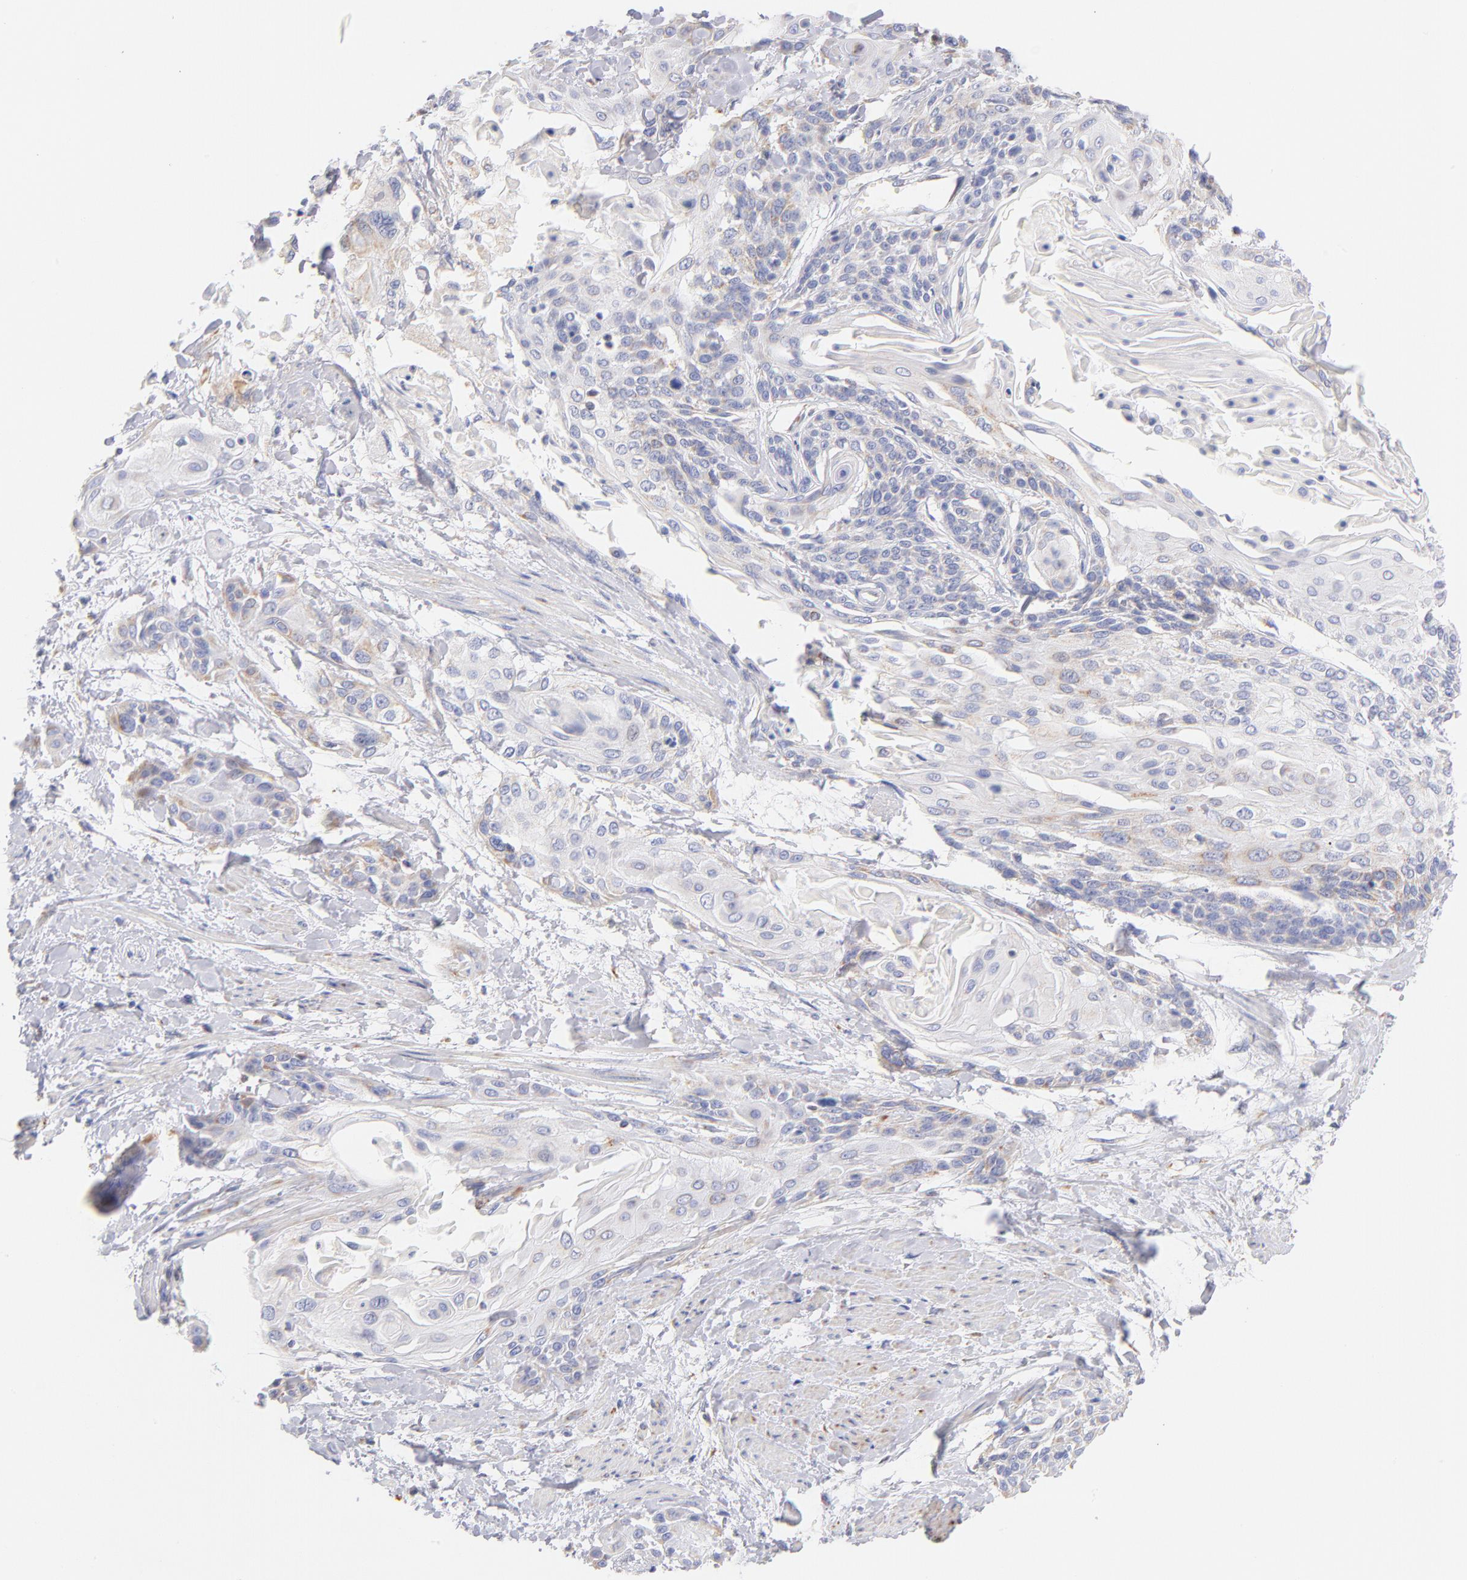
{"staining": {"intensity": "weak", "quantity": "<25%", "location": "cytoplasmic/membranous"}, "tissue": "cervical cancer", "cell_type": "Tumor cells", "image_type": "cancer", "snomed": [{"axis": "morphology", "description": "Squamous cell carcinoma, NOS"}, {"axis": "topography", "description": "Cervix"}], "caption": "High magnification brightfield microscopy of cervical cancer stained with DAB (brown) and counterstained with hematoxylin (blue): tumor cells show no significant staining.", "gene": "AIFM1", "patient": {"sex": "female", "age": 57}}